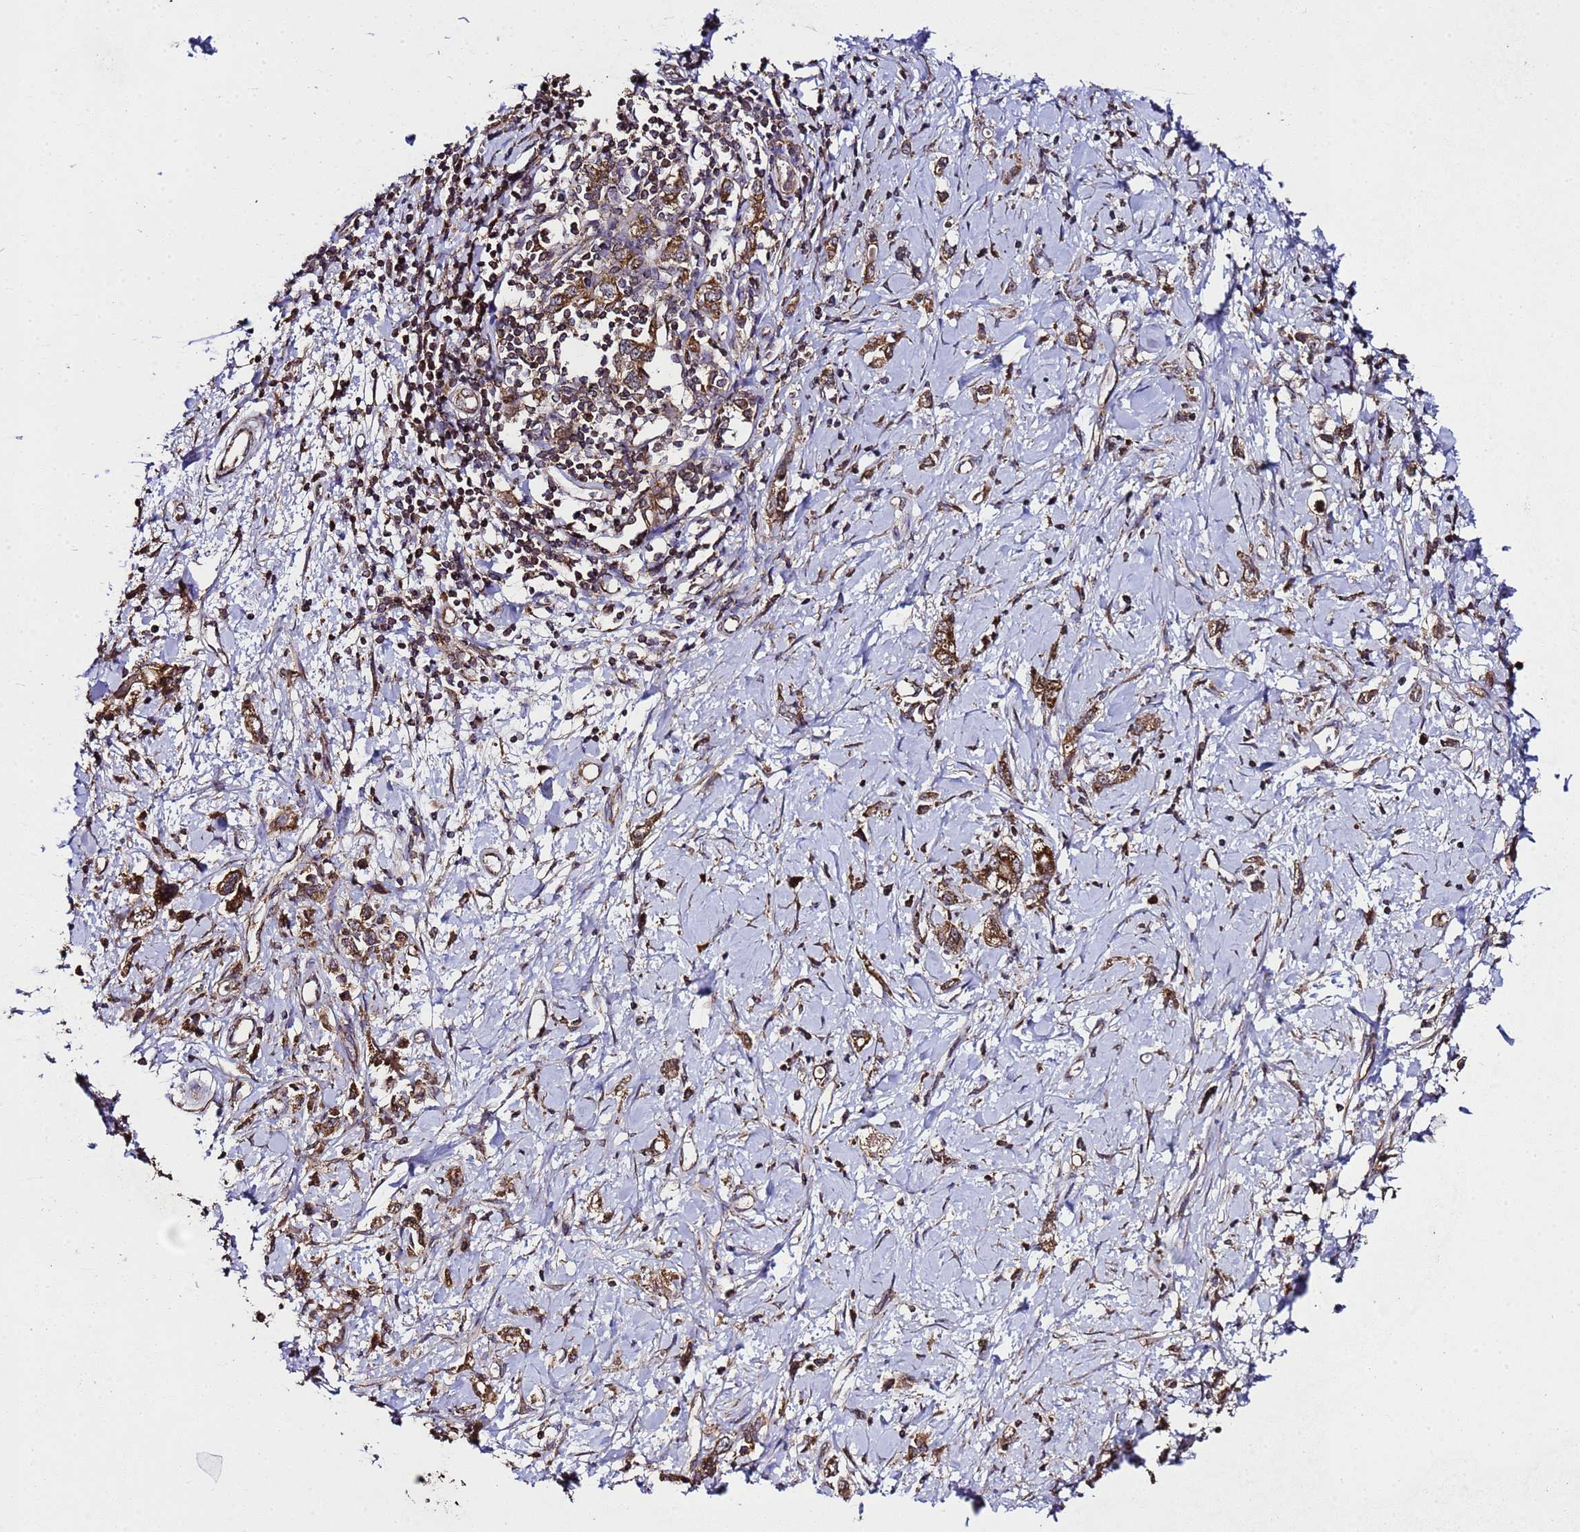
{"staining": {"intensity": "strong", "quantity": ">75%", "location": "cytoplasmic/membranous"}, "tissue": "stomach cancer", "cell_type": "Tumor cells", "image_type": "cancer", "snomed": [{"axis": "morphology", "description": "Adenocarcinoma, NOS"}, {"axis": "topography", "description": "Stomach"}], "caption": "A high-resolution histopathology image shows immunohistochemistry staining of stomach cancer, which shows strong cytoplasmic/membranous expression in about >75% of tumor cells.", "gene": "HSPBAP1", "patient": {"sex": "female", "age": 76}}